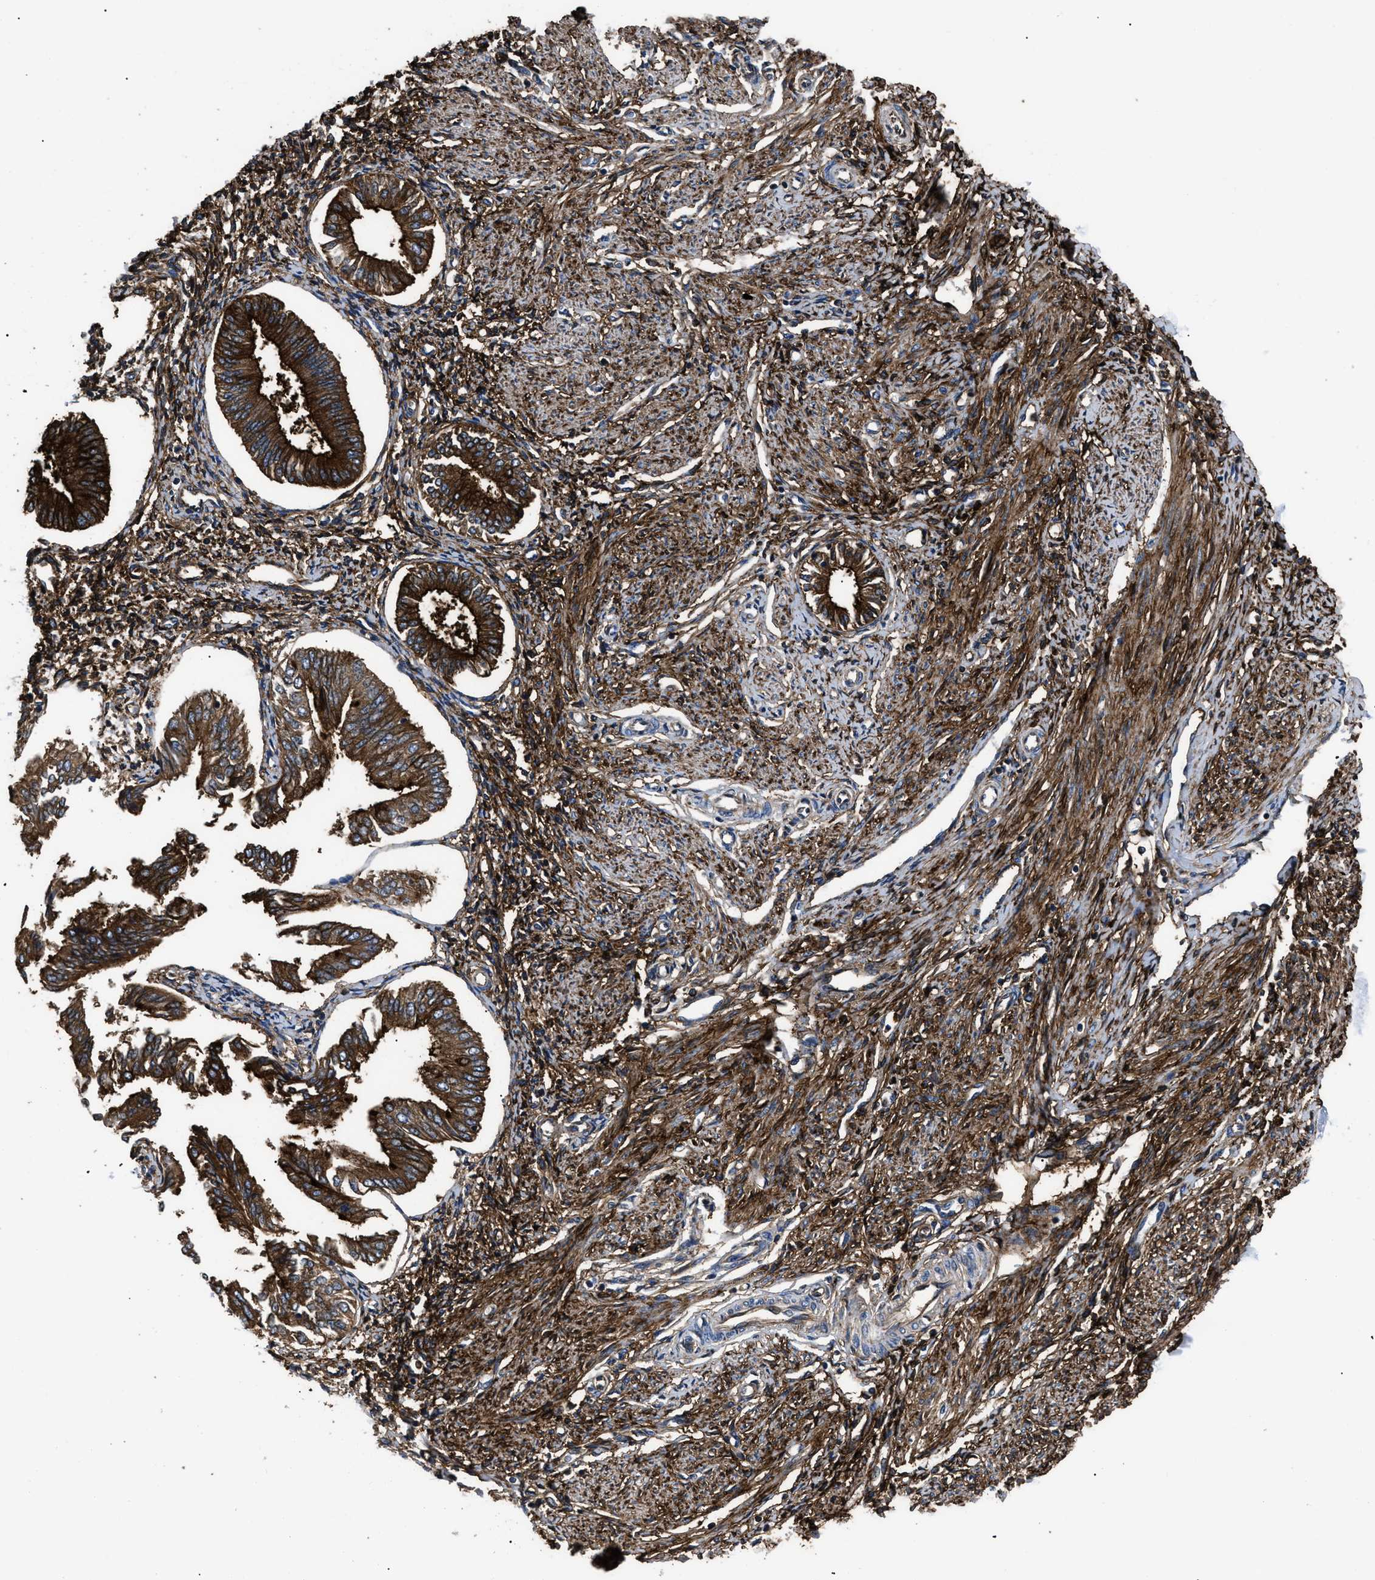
{"staining": {"intensity": "strong", "quantity": "<25%", "location": "cytoplasmic/membranous"}, "tissue": "endometrium", "cell_type": "Cells in endometrial stroma", "image_type": "normal", "snomed": [{"axis": "morphology", "description": "Normal tissue, NOS"}, {"axis": "topography", "description": "Endometrium"}], "caption": "Immunohistochemistry (DAB) staining of benign human endometrium reveals strong cytoplasmic/membranous protein positivity in approximately <25% of cells in endometrial stroma. The staining was performed using DAB (3,3'-diaminobenzidine), with brown indicating positive protein expression. Nuclei are stained blue with hematoxylin.", "gene": "NT5E", "patient": {"sex": "female", "age": 50}}